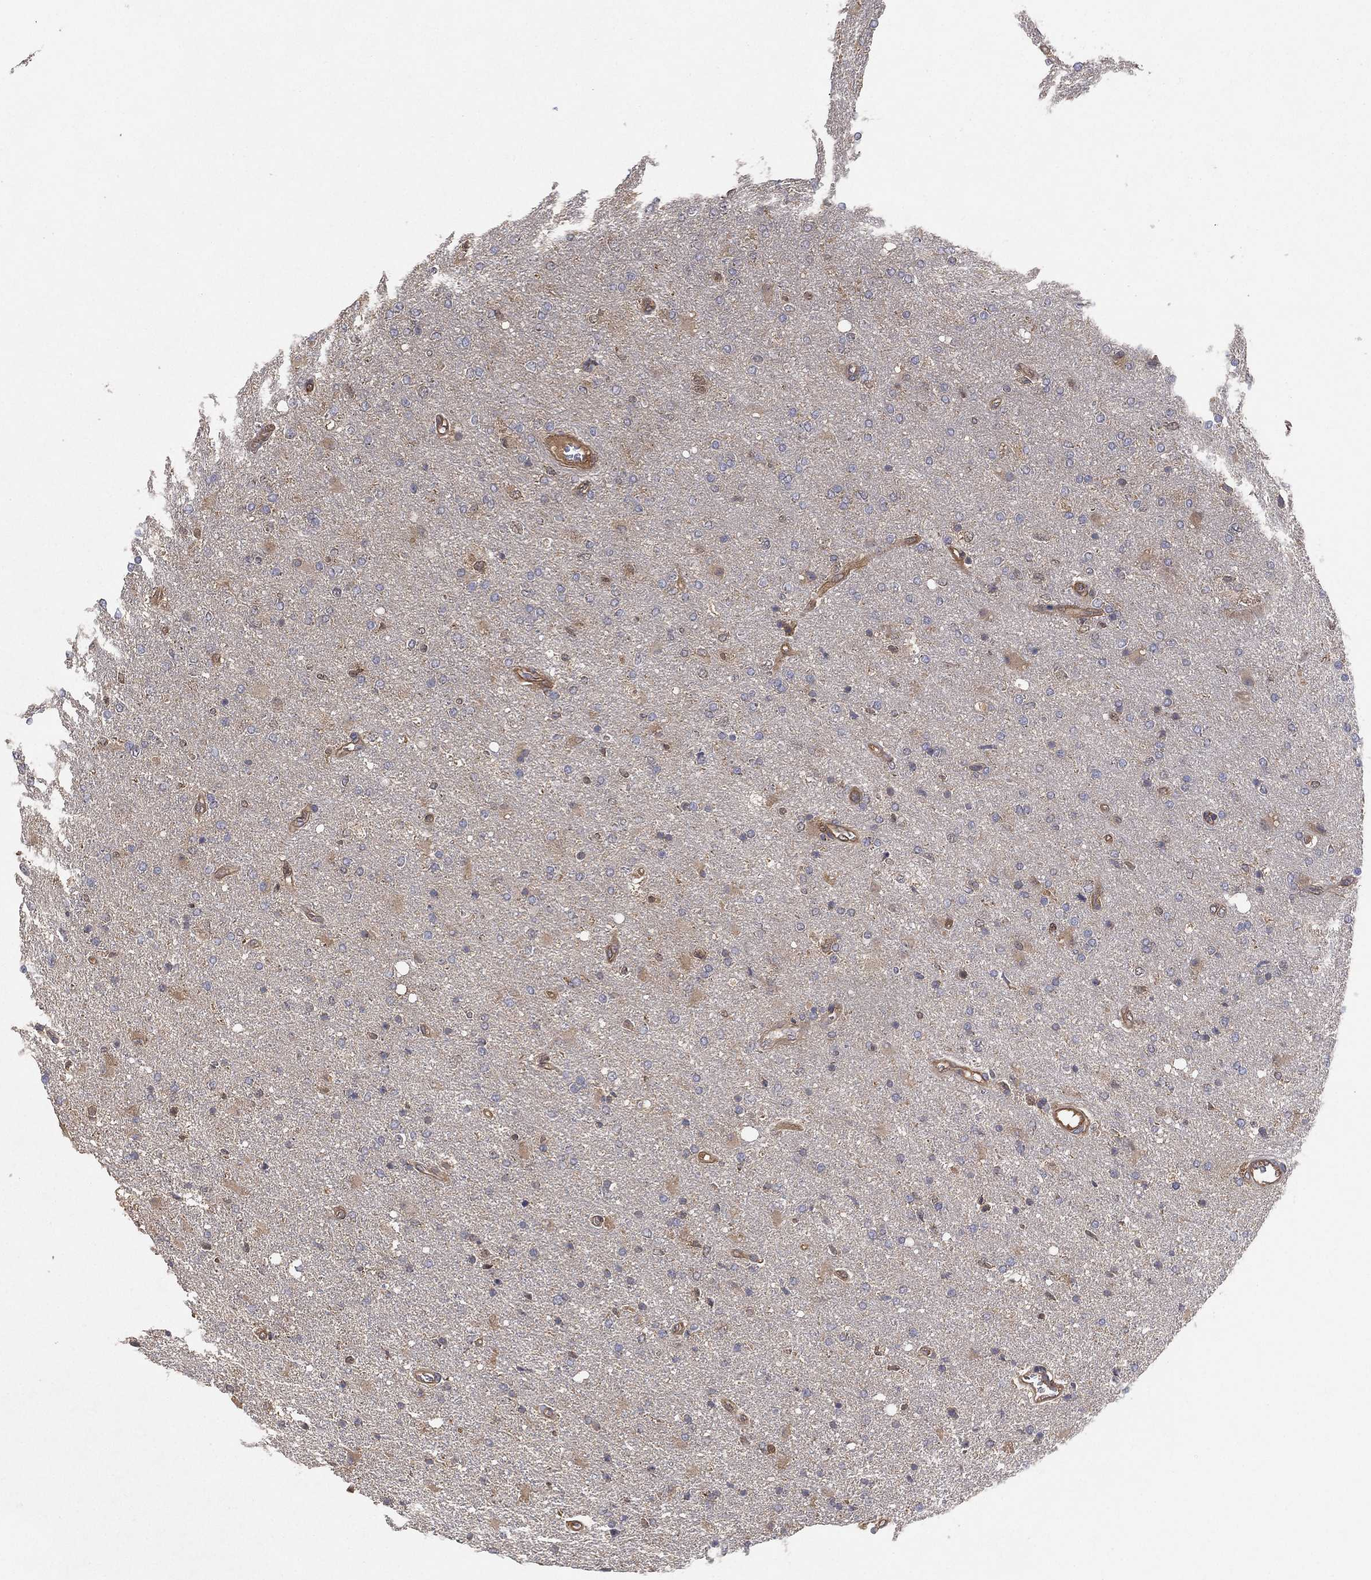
{"staining": {"intensity": "weak", "quantity": "<25%", "location": "cytoplasmic/membranous"}, "tissue": "glioma", "cell_type": "Tumor cells", "image_type": "cancer", "snomed": [{"axis": "morphology", "description": "Glioma, malignant, High grade"}, {"axis": "topography", "description": "Cerebral cortex"}], "caption": "The micrograph demonstrates no significant expression in tumor cells of malignant glioma (high-grade). (DAB (3,3'-diaminobenzidine) IHC with hematoxylin counter stain).", "gene": "PSMG4", "patient": {"sex": "male", "age": 70}}